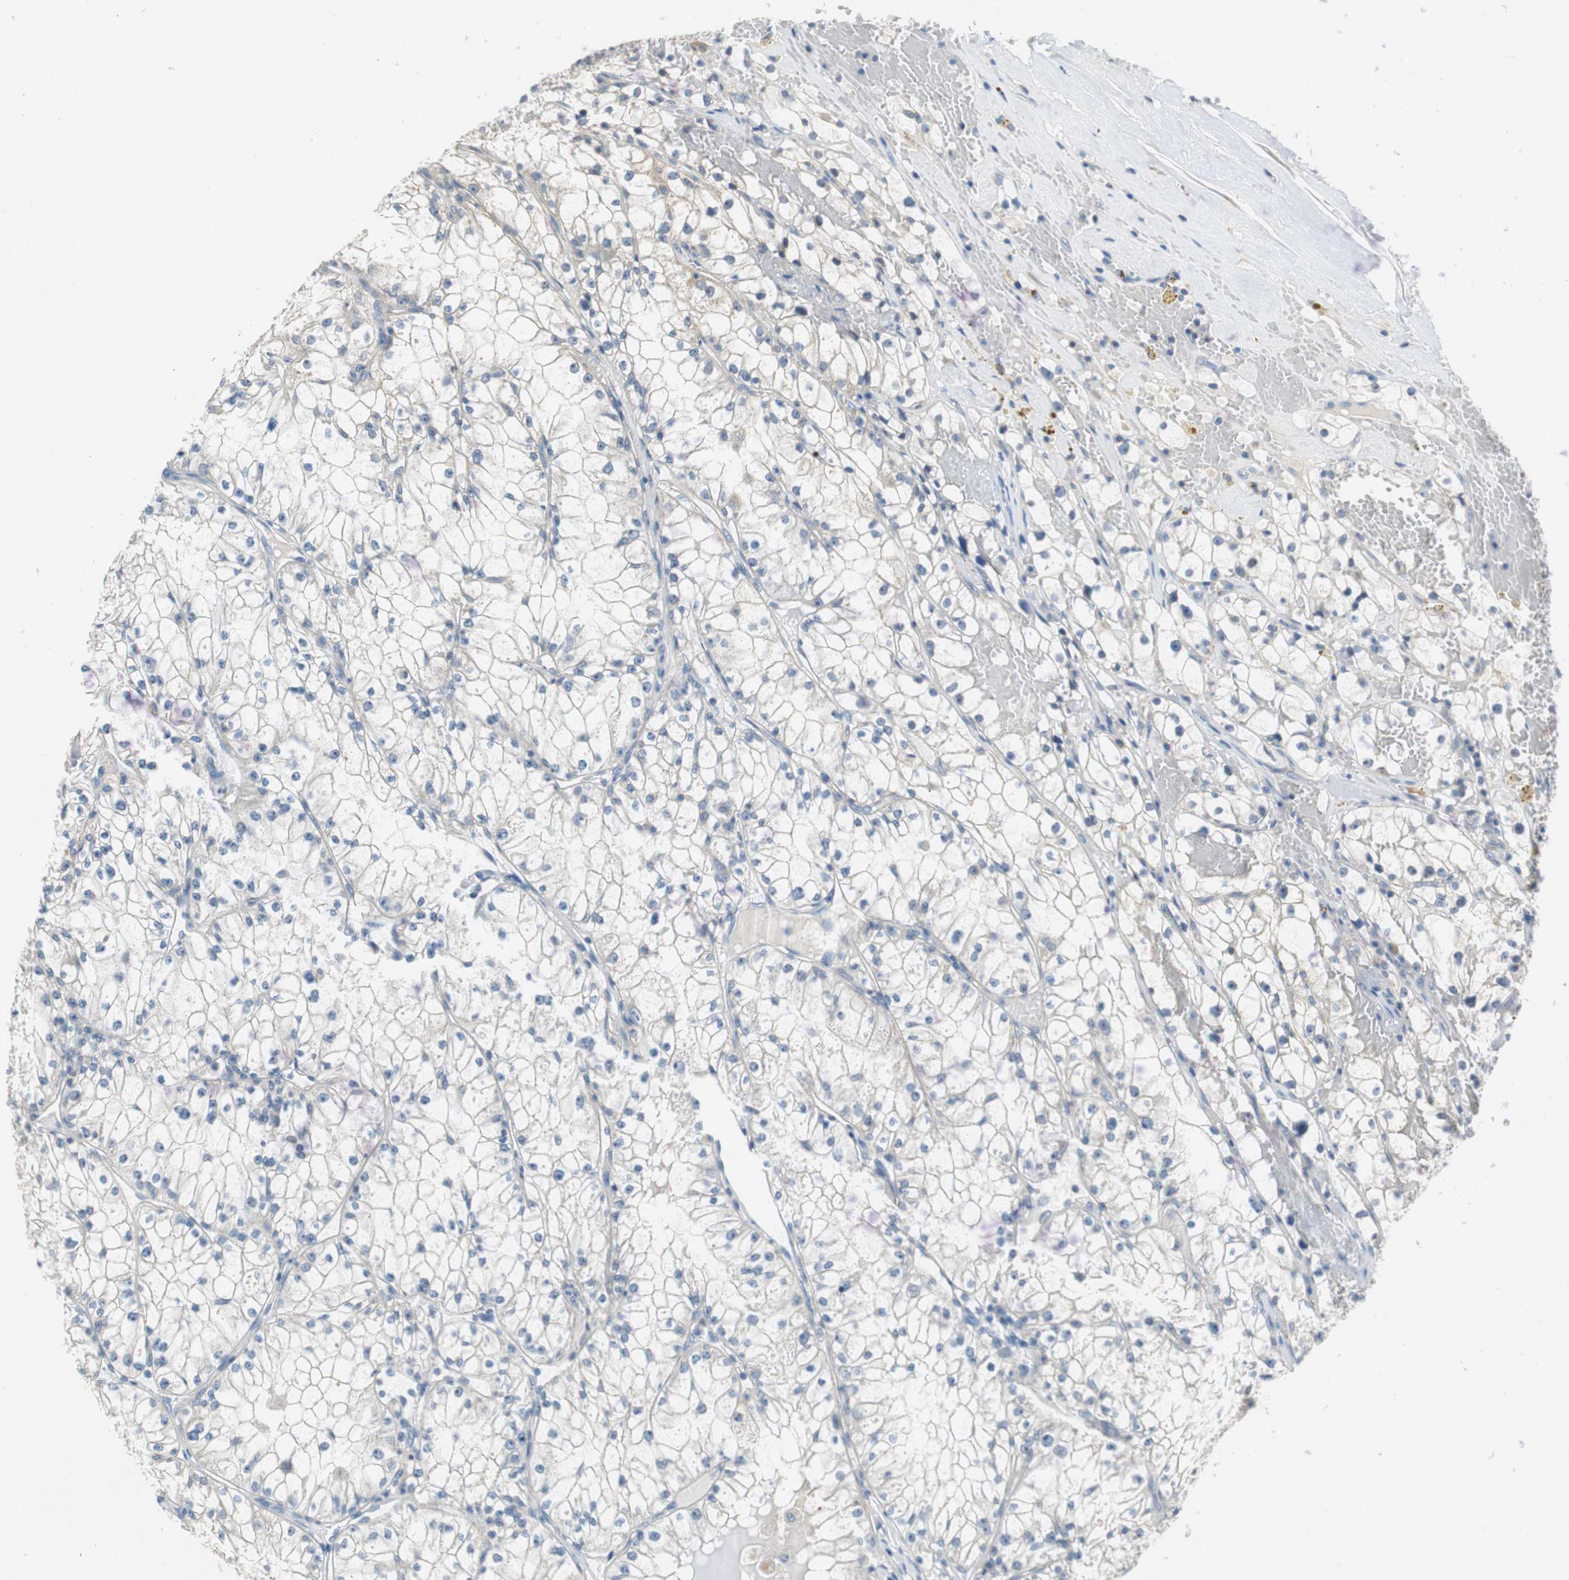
{"staining": {"intensity": "negative", "quantity": "none", "location": "none"}, "tissue": "renal cancer", "cell_type": "Tumor cells", "image_type": "cancer", "snomed": [{"axis": "morphology", "description": "Adenocarcinoma, NOS"}, {"axis": "topography", "description": "Kidney"}], "caption": "Renal cancer stained for a protein using immunohistochemistry demonstrates no expression tumor cells.", "gene": "FADS2", "patient": {"sex": "male", "age": 56}}